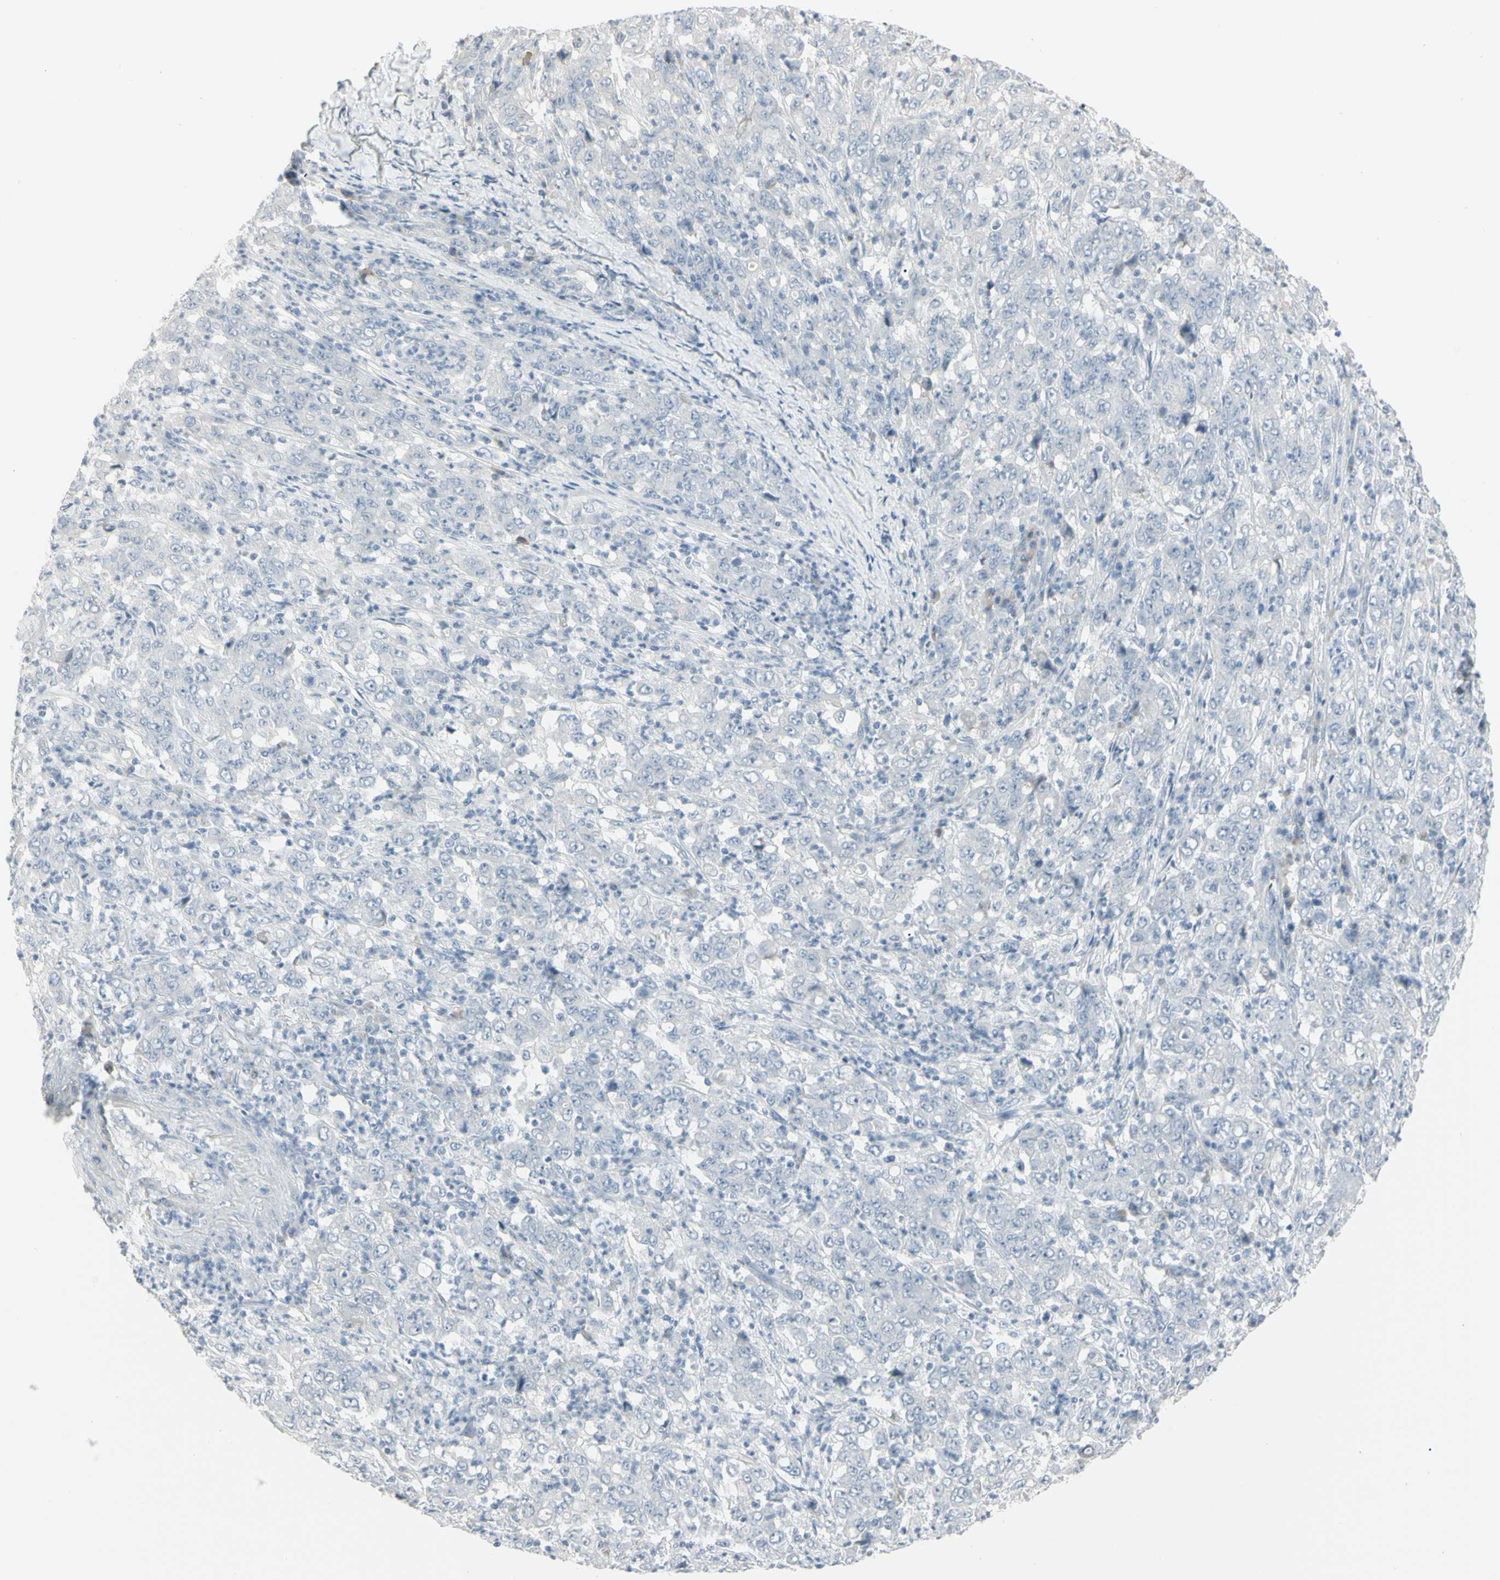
{"staining": {"intensity": "negative", "quantity": "none", "location": "none"}, "tissue": "stomach cancer", "cell_type": "Tumor cells", "image_type": "cancer", "snomed": [{"axis": "morphology", "description": "Adenocarcinoma, NOS"}, {"axis": "topography", "description": "Stomach, lower"}], "caption": "A photomicrograph of stomach cancer (adenocarcinoma) stained for a protein exhibits no brown staining in tumor cells.", "gene": "PIP", "patient": {"sex": "female", "age": 71}}